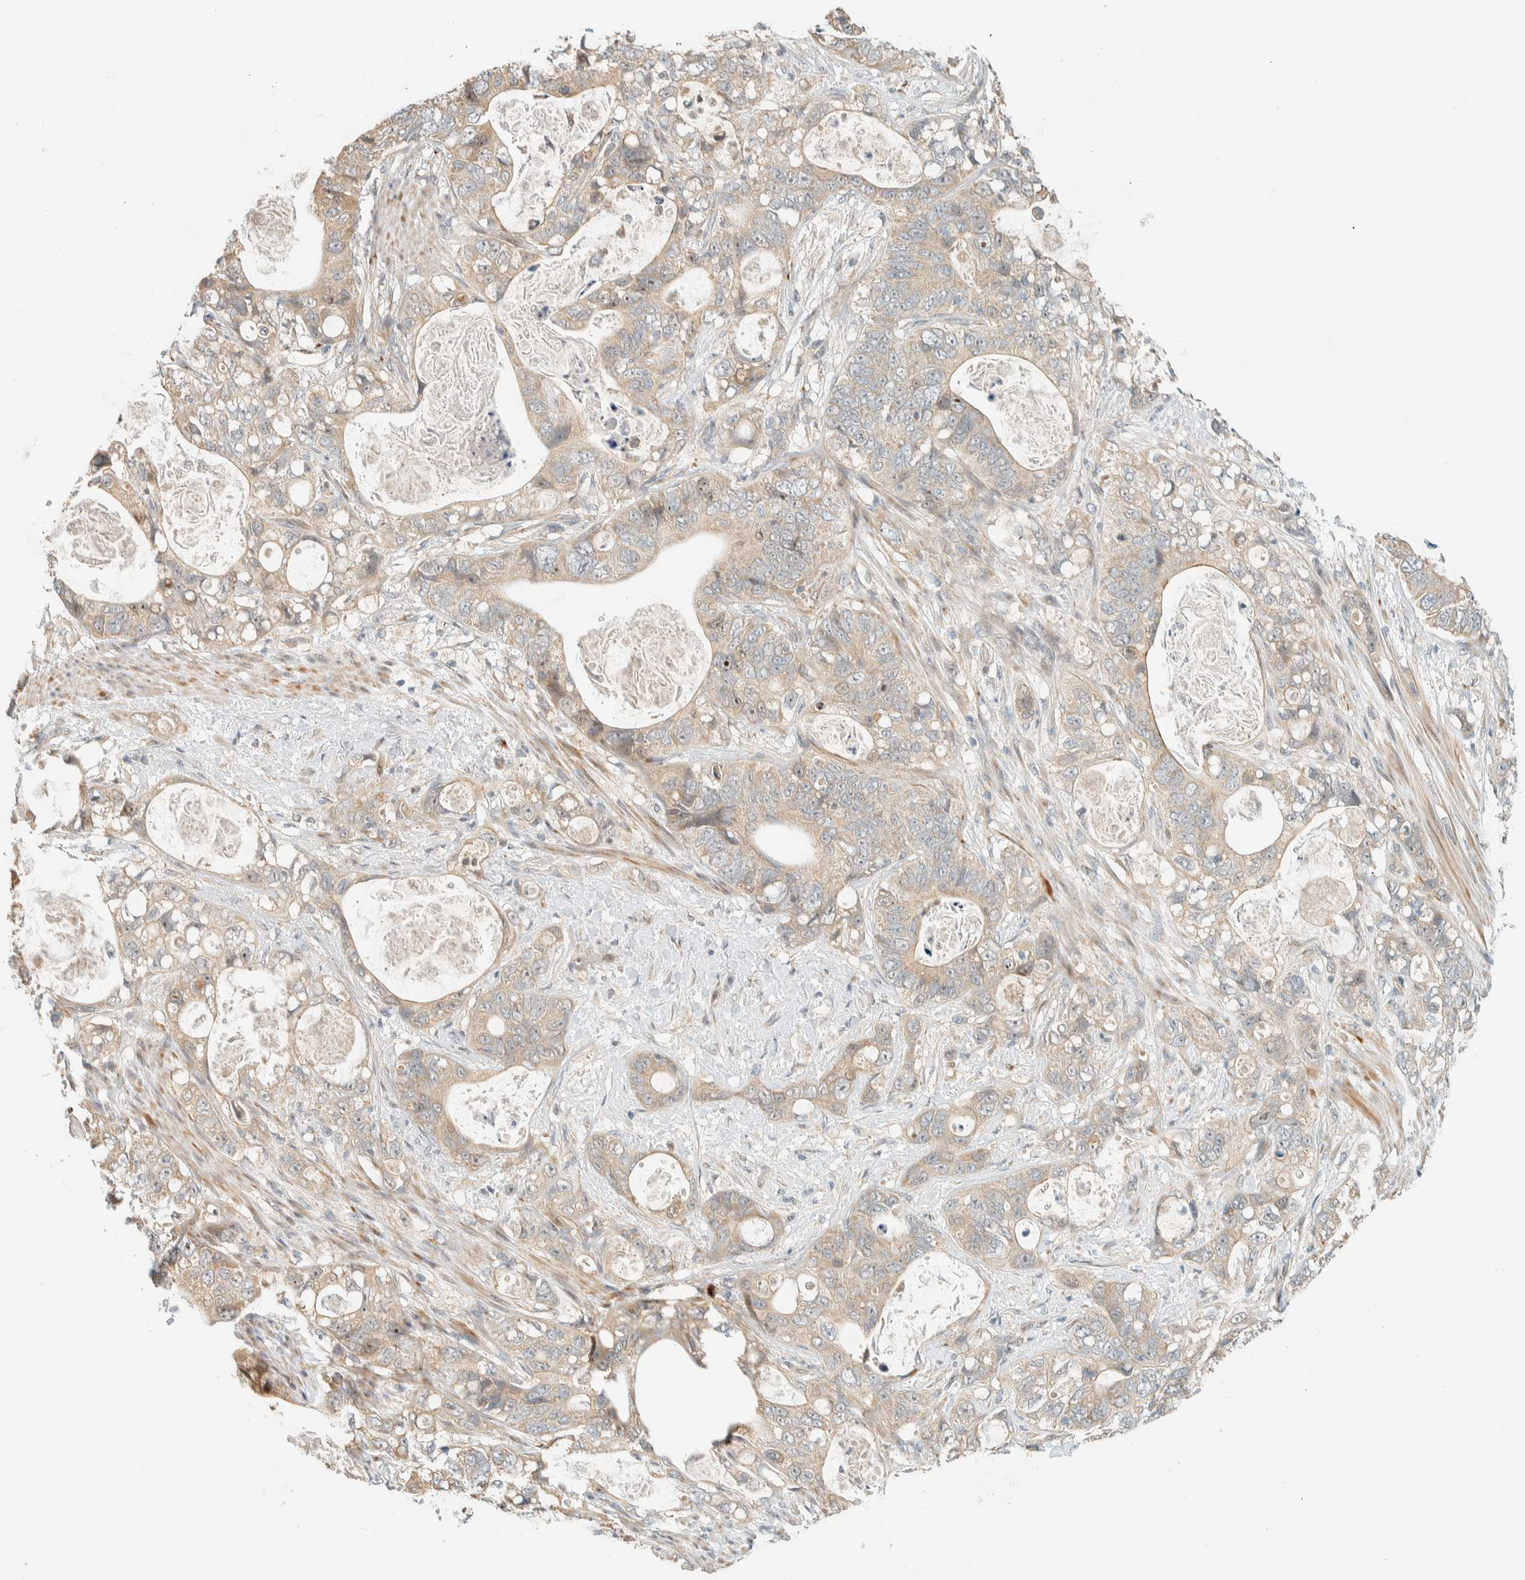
{"staining": {"intensity": "weak", "quantity": "25%-75%", "location": "cytoplasmic/membranous,nuclear"}, "tissue": "stomach cancer", "cell_type": "Tumor cells", "image_type": "cancer", "snomed": [{"axis": "morphology", "description": "Normal tissue, NOS"}, {"axis": "morphology", "description": "Adenocarcinoma, NOS"}, {"axis": "topography", "description": "Stomach"}], "caption": "An immunohistochemistry micrograph of tumor tissue is shown. Protein staining in brown shows weak cytoplasmic/membranous and nuclear positivity in adenocarcinoma (stomach) within tumor cells.", "gene": "CCDC171", "patient": {"sex": "female", "age": 89}}